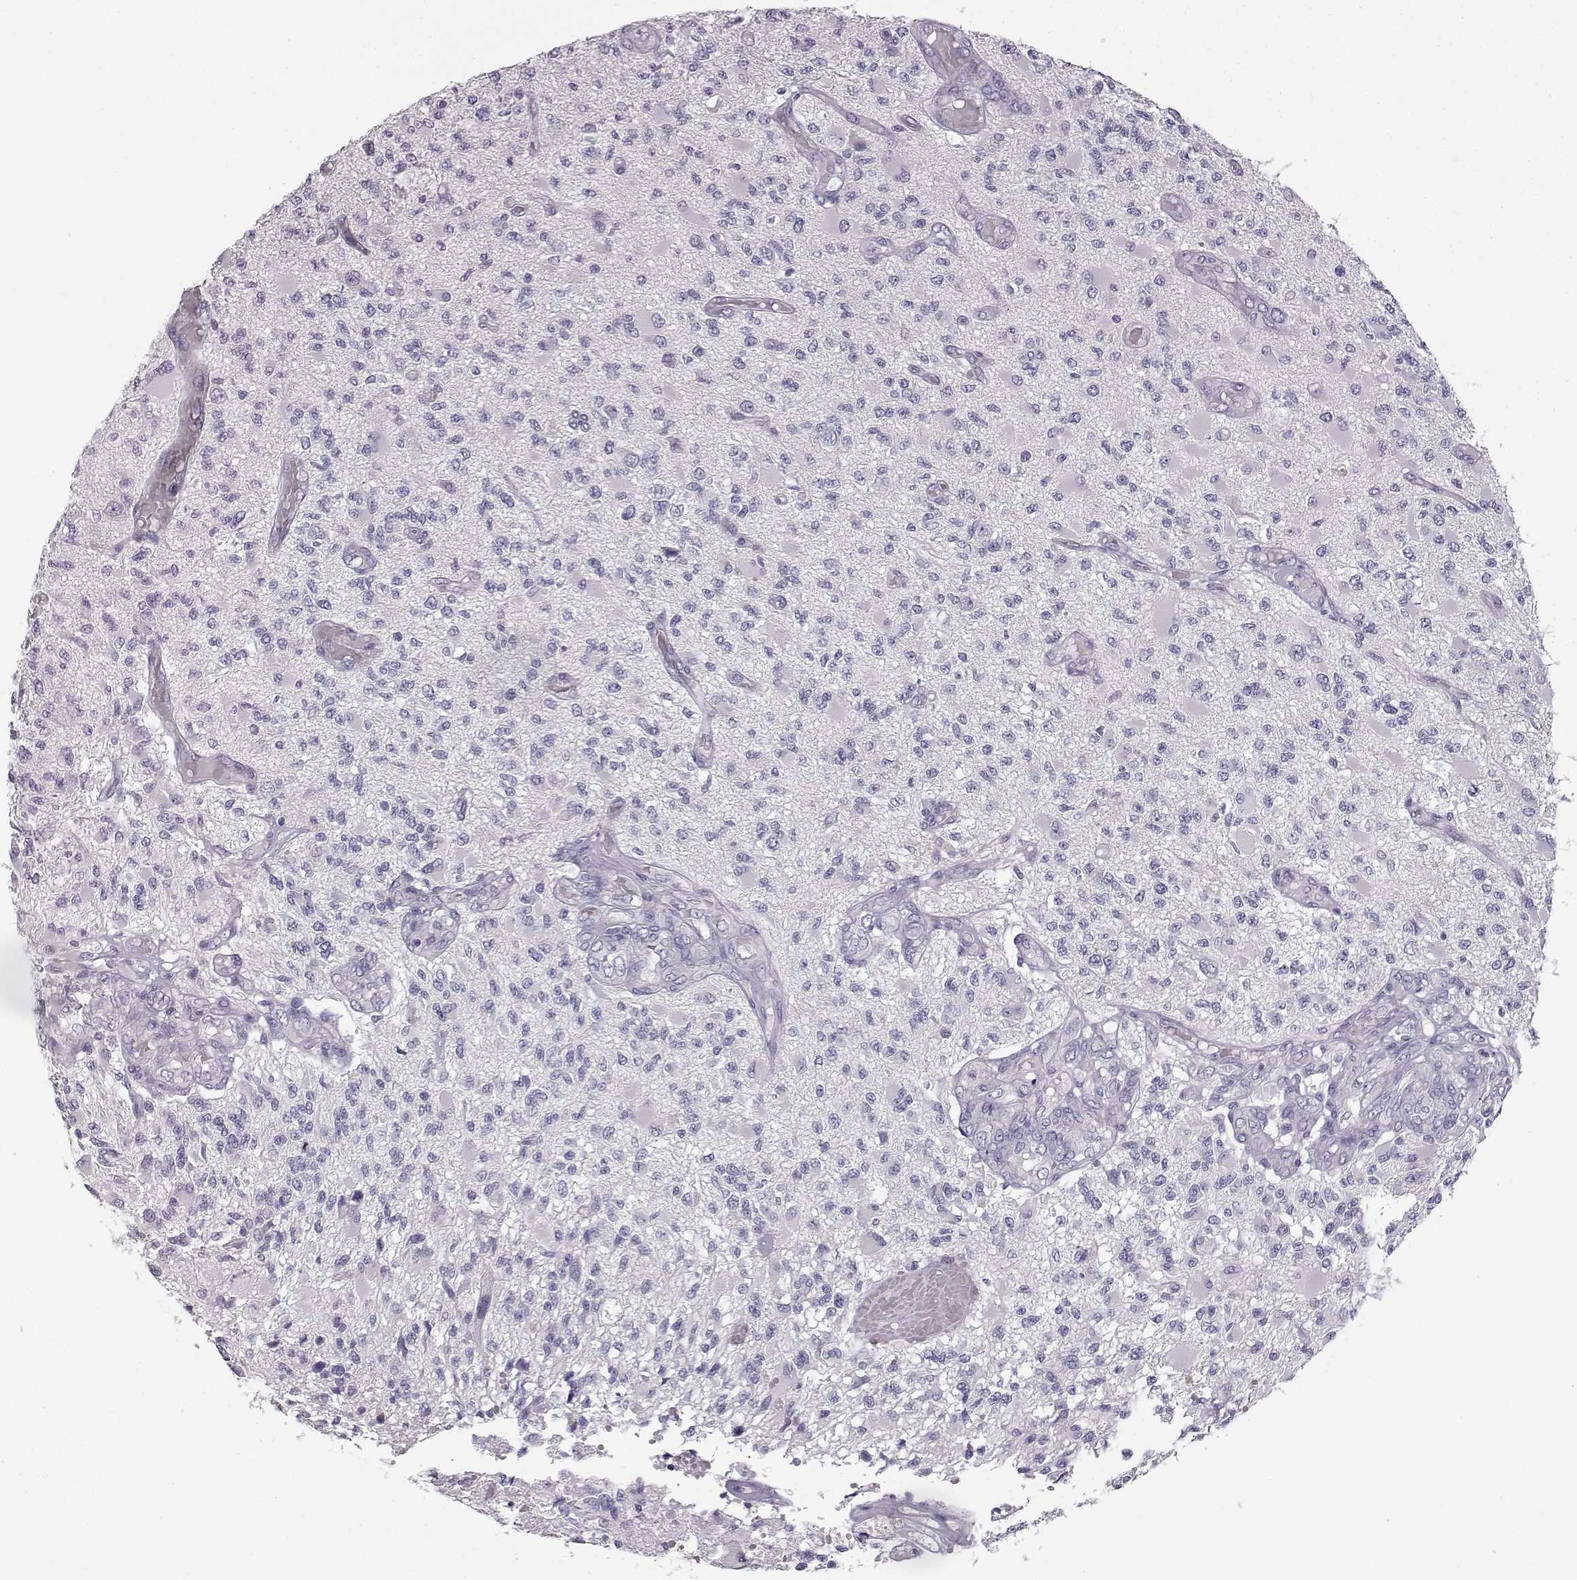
{"staining": {"intensity": "negative", "quantity": "none", "location": "none"}, "tissue": "glioma", "cell_type": "Tumor cells", "image_type": "cancer", "snomed": [{"axis": "morphology", "description": "Glioma, malignant, High grade"}, {"axis": "topography", "description": "Brain"}], "caption": "Immunohistochemistry (IHC) of malignant glioma (high-grade) shows no staining in tumor cells.", "gene": "MYCBPAP", "patient": {"sex": "female", "age": 63}}